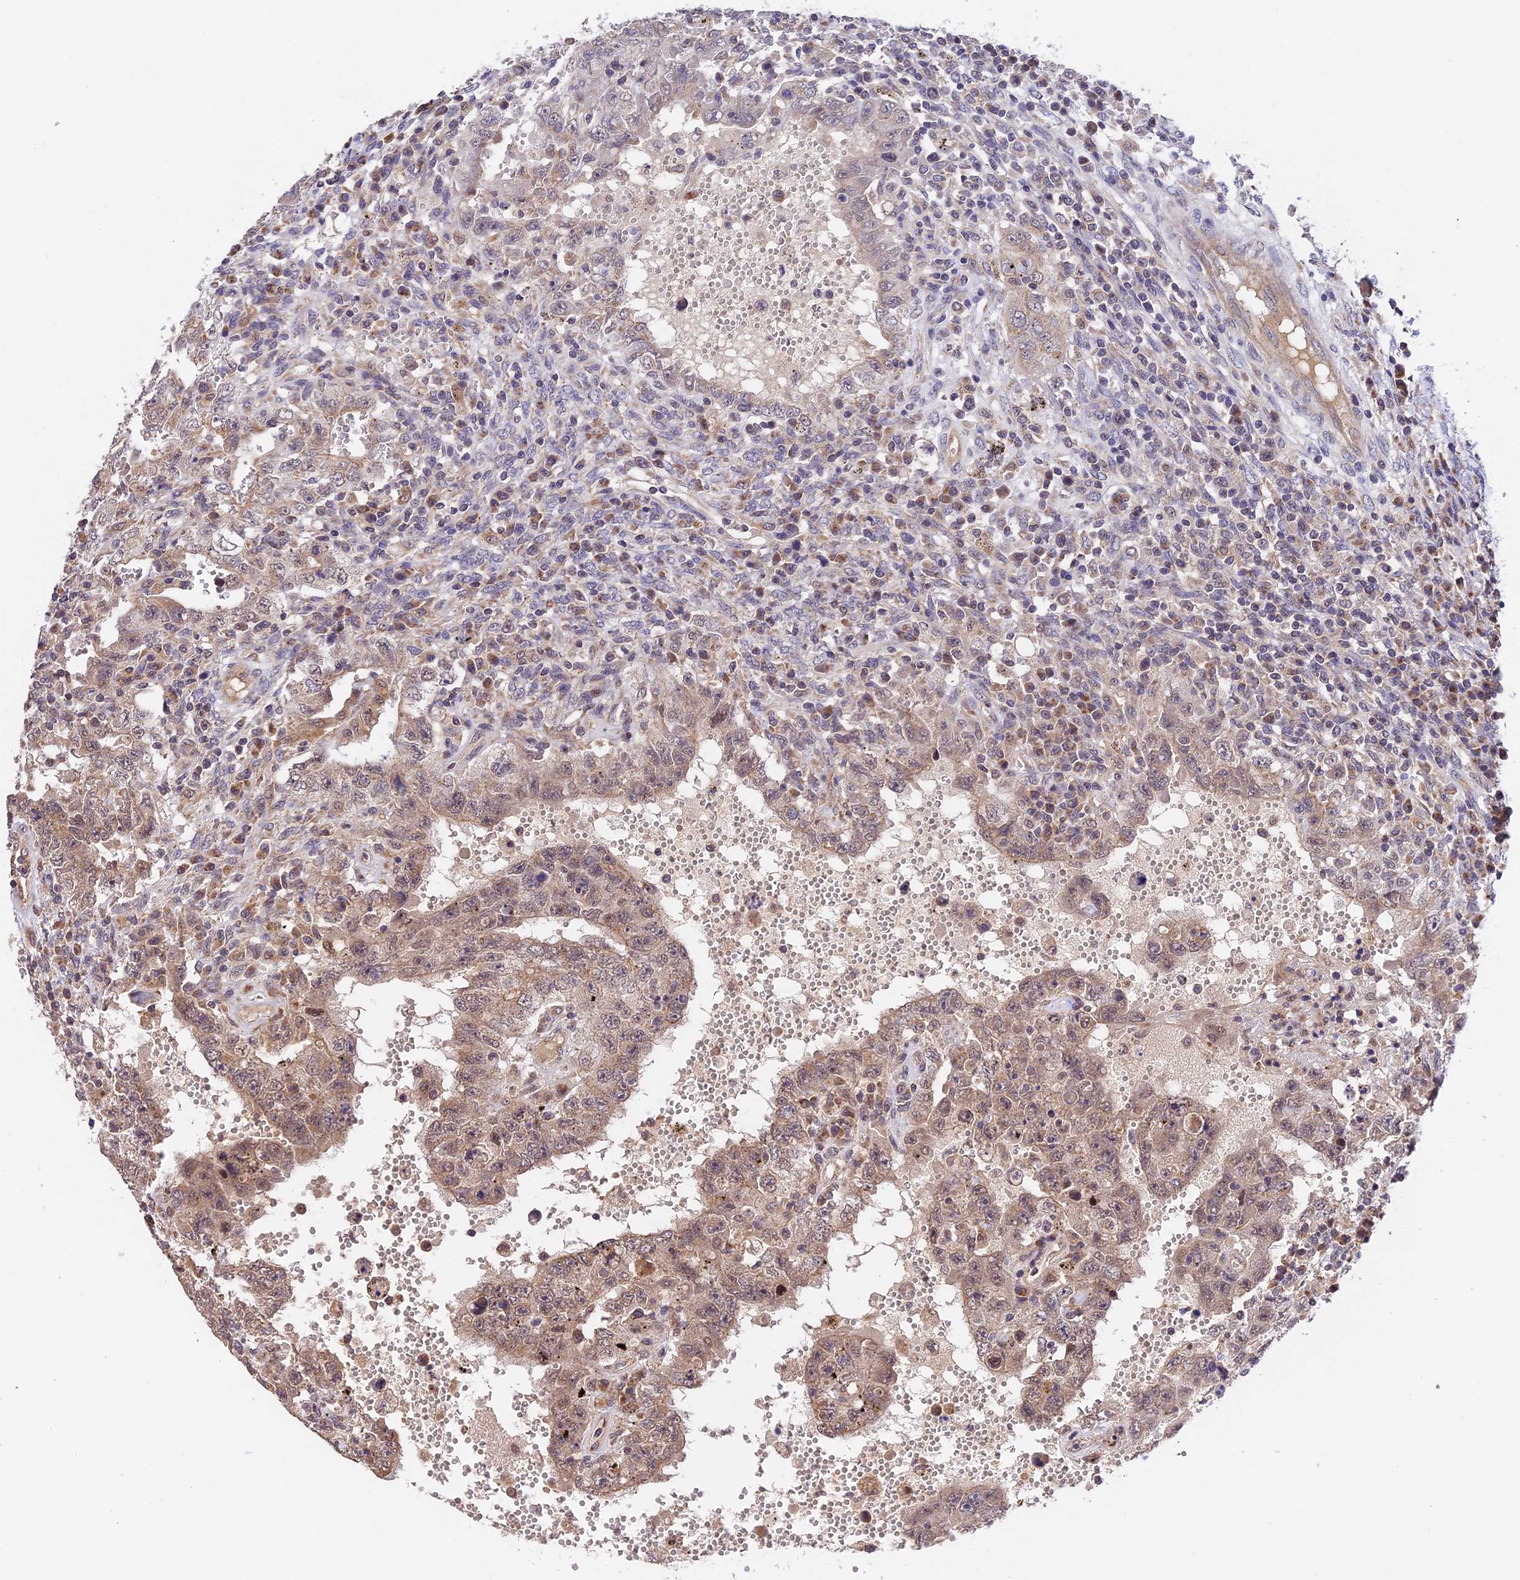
{"staining": {"intensity": "weak", "quantity": "25%-75%", "location": "cytoplasmic/membranous,nuclear"}, "tissue": "testis cancer", "cell_type": "Tumor cells", "image_type": "cancer", "snomed": [{"axis": "morphology", "description": "Carcinoma, Embryonal, NOS"}, {"axis": "topography", "description": "Testis"}], "caption": "Immunohistochemistry (IHC) staining of testis cancer, which shows low levels of weak cytoplasmic/membranous and nuclear positivity in approximately 25%-75% of tumor cells indicating weak cytoplasmic/membranous and nuclear protein staining. The staining was performed using DAB (3,3'-diaminobenzidine) (brown) for protein detection and nuclei were counterstained in hematoxylin (blue).", "gene": "MNS1", "patient": {"sex": "male", "age": 26}}